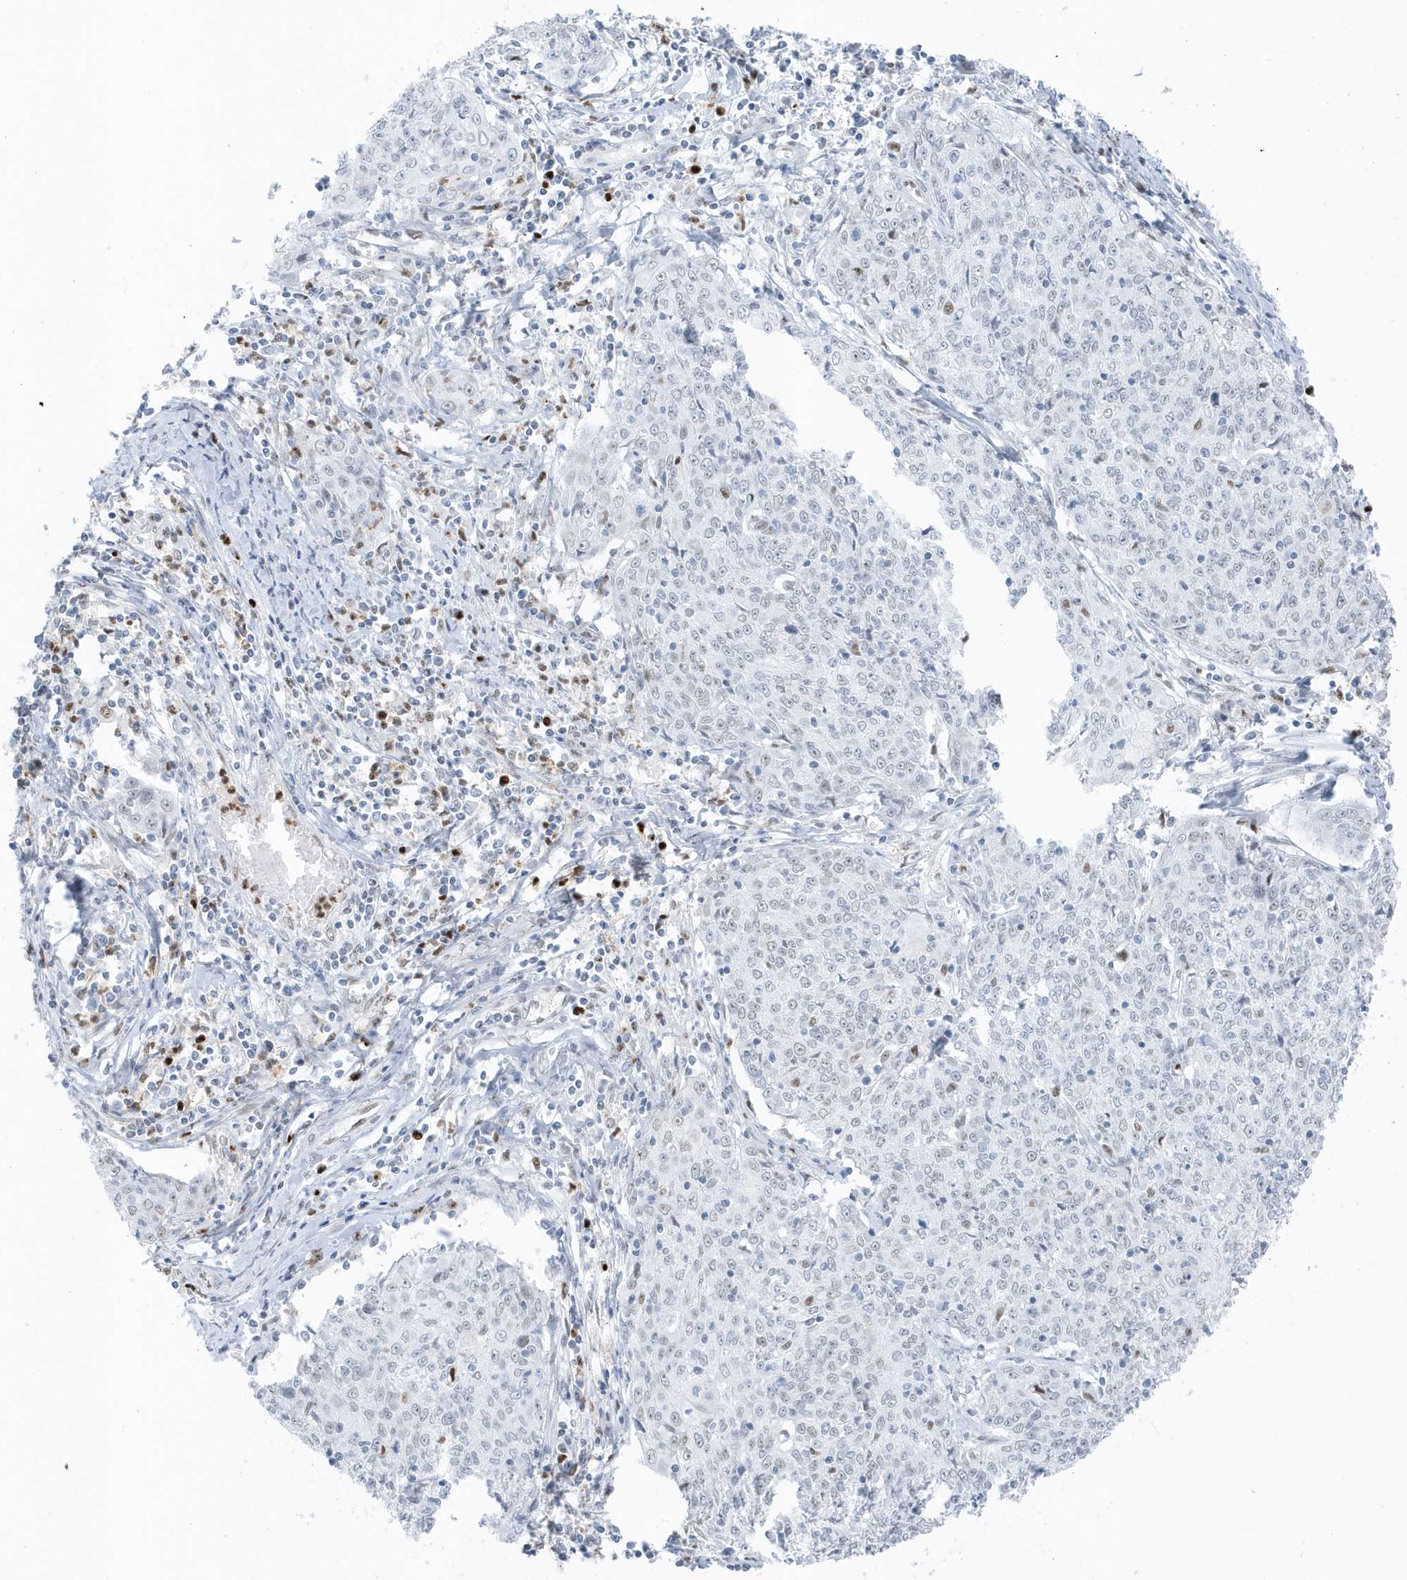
{"staining": {"intensity": "negative", "quantity": "none", "location": "none"}, "tissue": "cervical cancer", "cell_type": "Tumor cells", "image_type": "cancer", "snomed": [{"axis": "morphology", "description": "Squamous cell carcinoma, NOS"}, {"axis": "topography", "description": "Cervix"}], "caption": "Immunohistochemistry photomicrograph of squamous cell carcinoma (cervical) stained for a protein (brown), which exhibits no expression in tumor cells.", "gene": "SMIM34", "patient": {"sex": "female", "age": 48}}